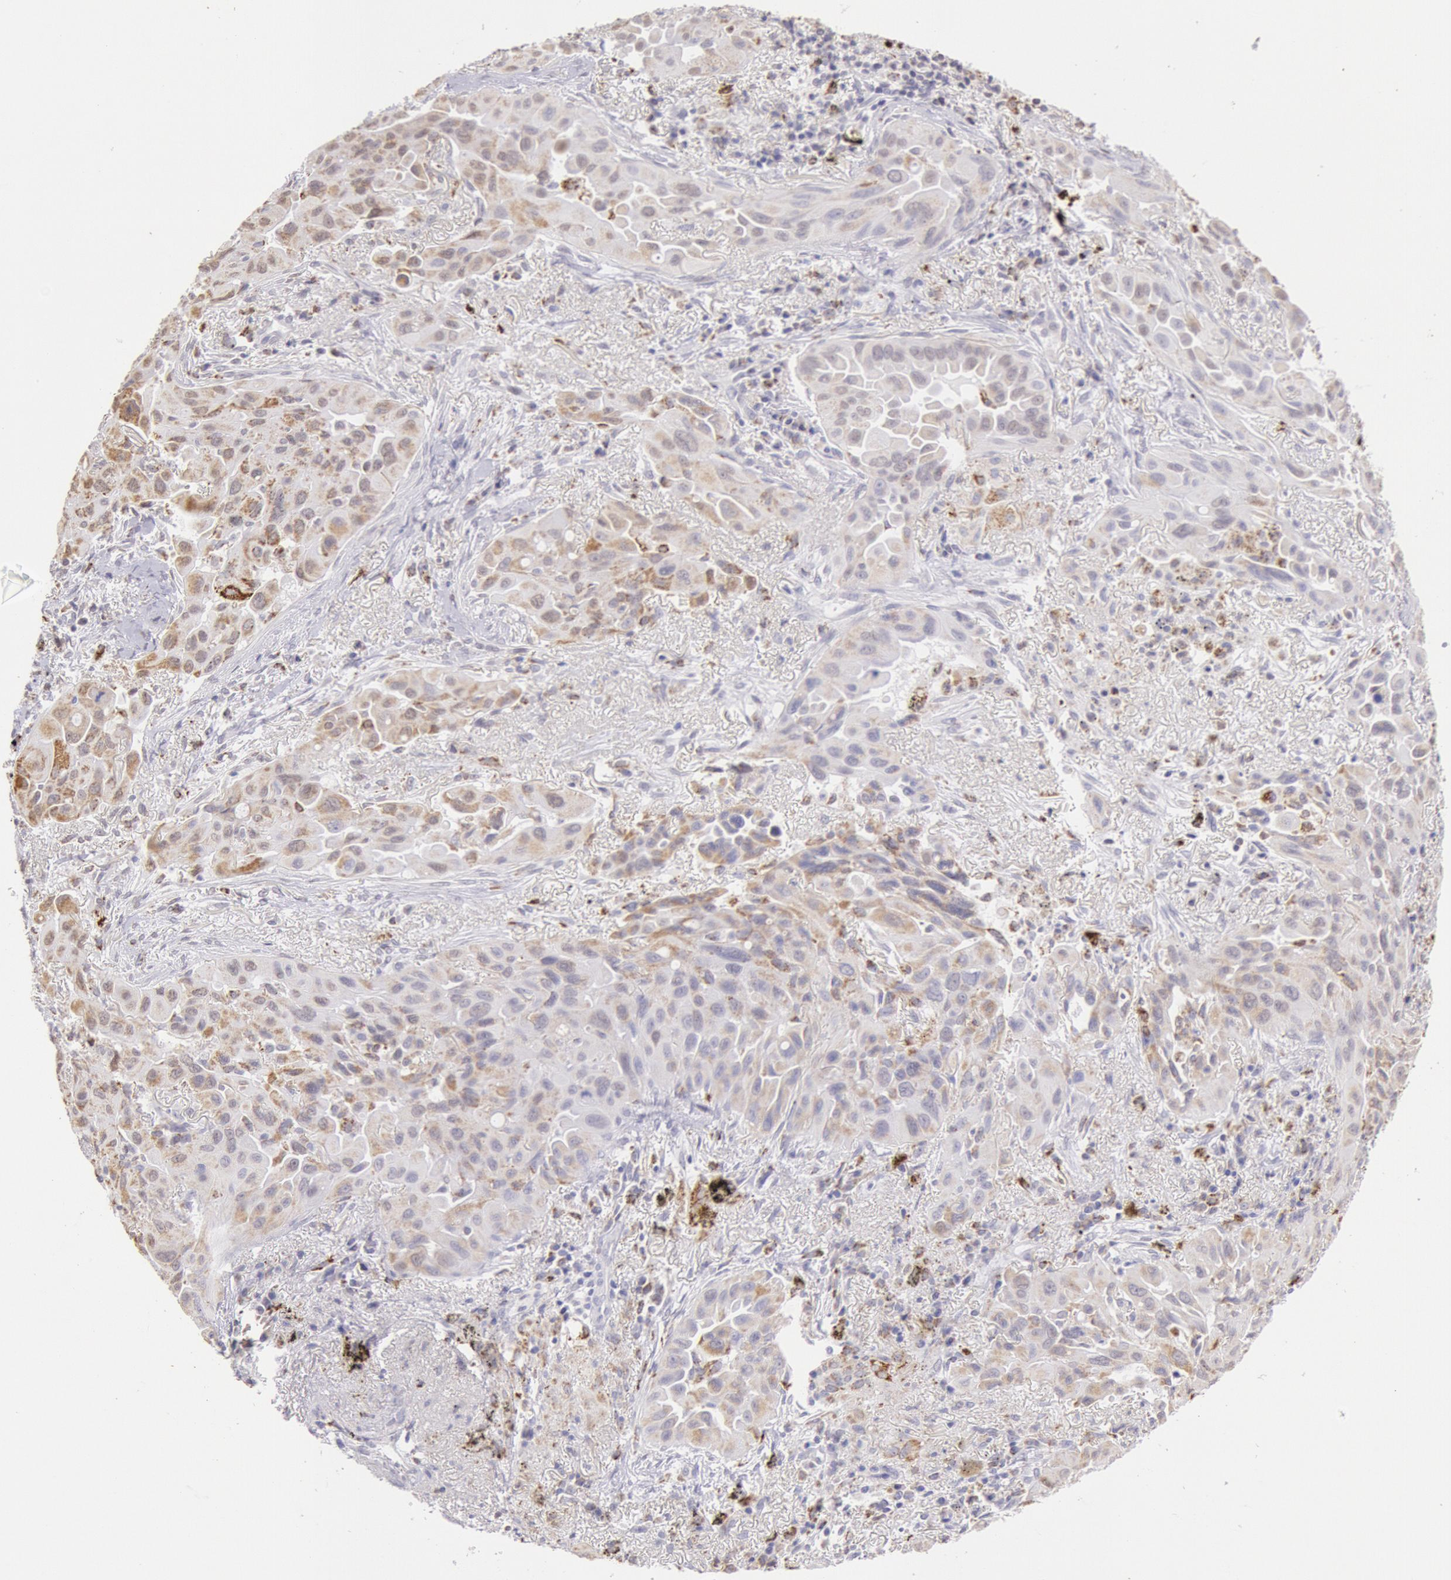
{"staining": {"intensity": "weak", "quantity": "25%-75%", "location": "cytoplasmic/membranous,nuclear"}, "tissue": "lung cancer", "cell_type": "Tumor cells", "image_type": "cancer", "snomed": [{"axis": "morphology", "description": "Adenocarcinoma, NOS"}, {"axis": "topography", "description": "Lung"}], "caption": "Lung cancer stained for a protein exhibits weak cytoplasmic/membranous and nuclear positivity in tumor cells.", "gene": "FRMD6", "patient": {"sex": "male", "age": 68}}